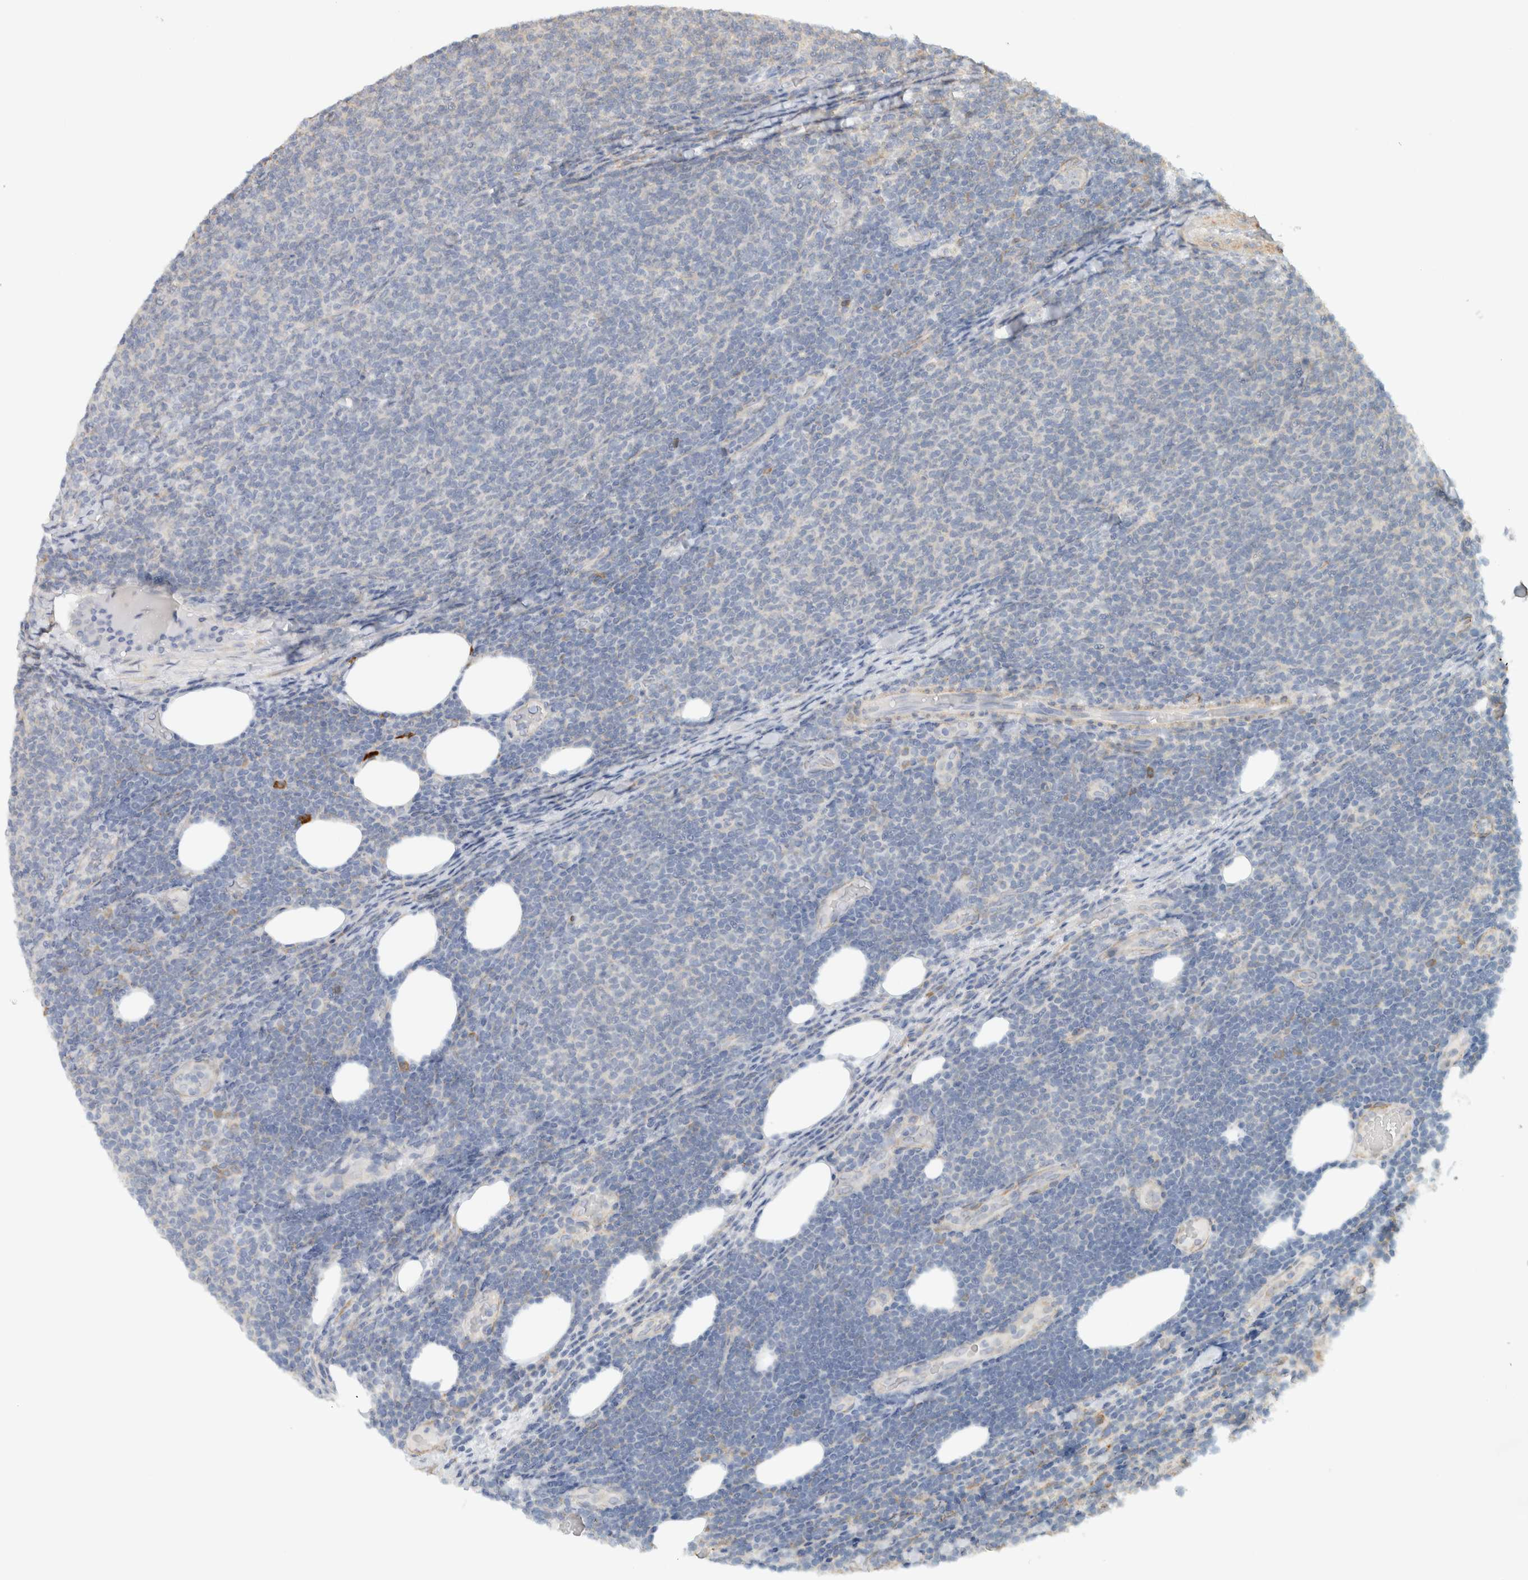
{"staining": {"intensity": "negative", "quantity": "none", "location": "none"}, "tissue": "lymphoma", "cell_type": "Tumor cells", "image_type": "cancer", "snomed": [{"axis": "morphology", "description": "Malignant lymphoma, non-Hodgkin's type, Low grade"}, {"axis": "topography", "description": "Lymph node"}], "caption": "Tumor cells show no significant protein expression in lymphoma.", "gene": "KLHL40", "patient": {"sex": "male", "age": 66}}